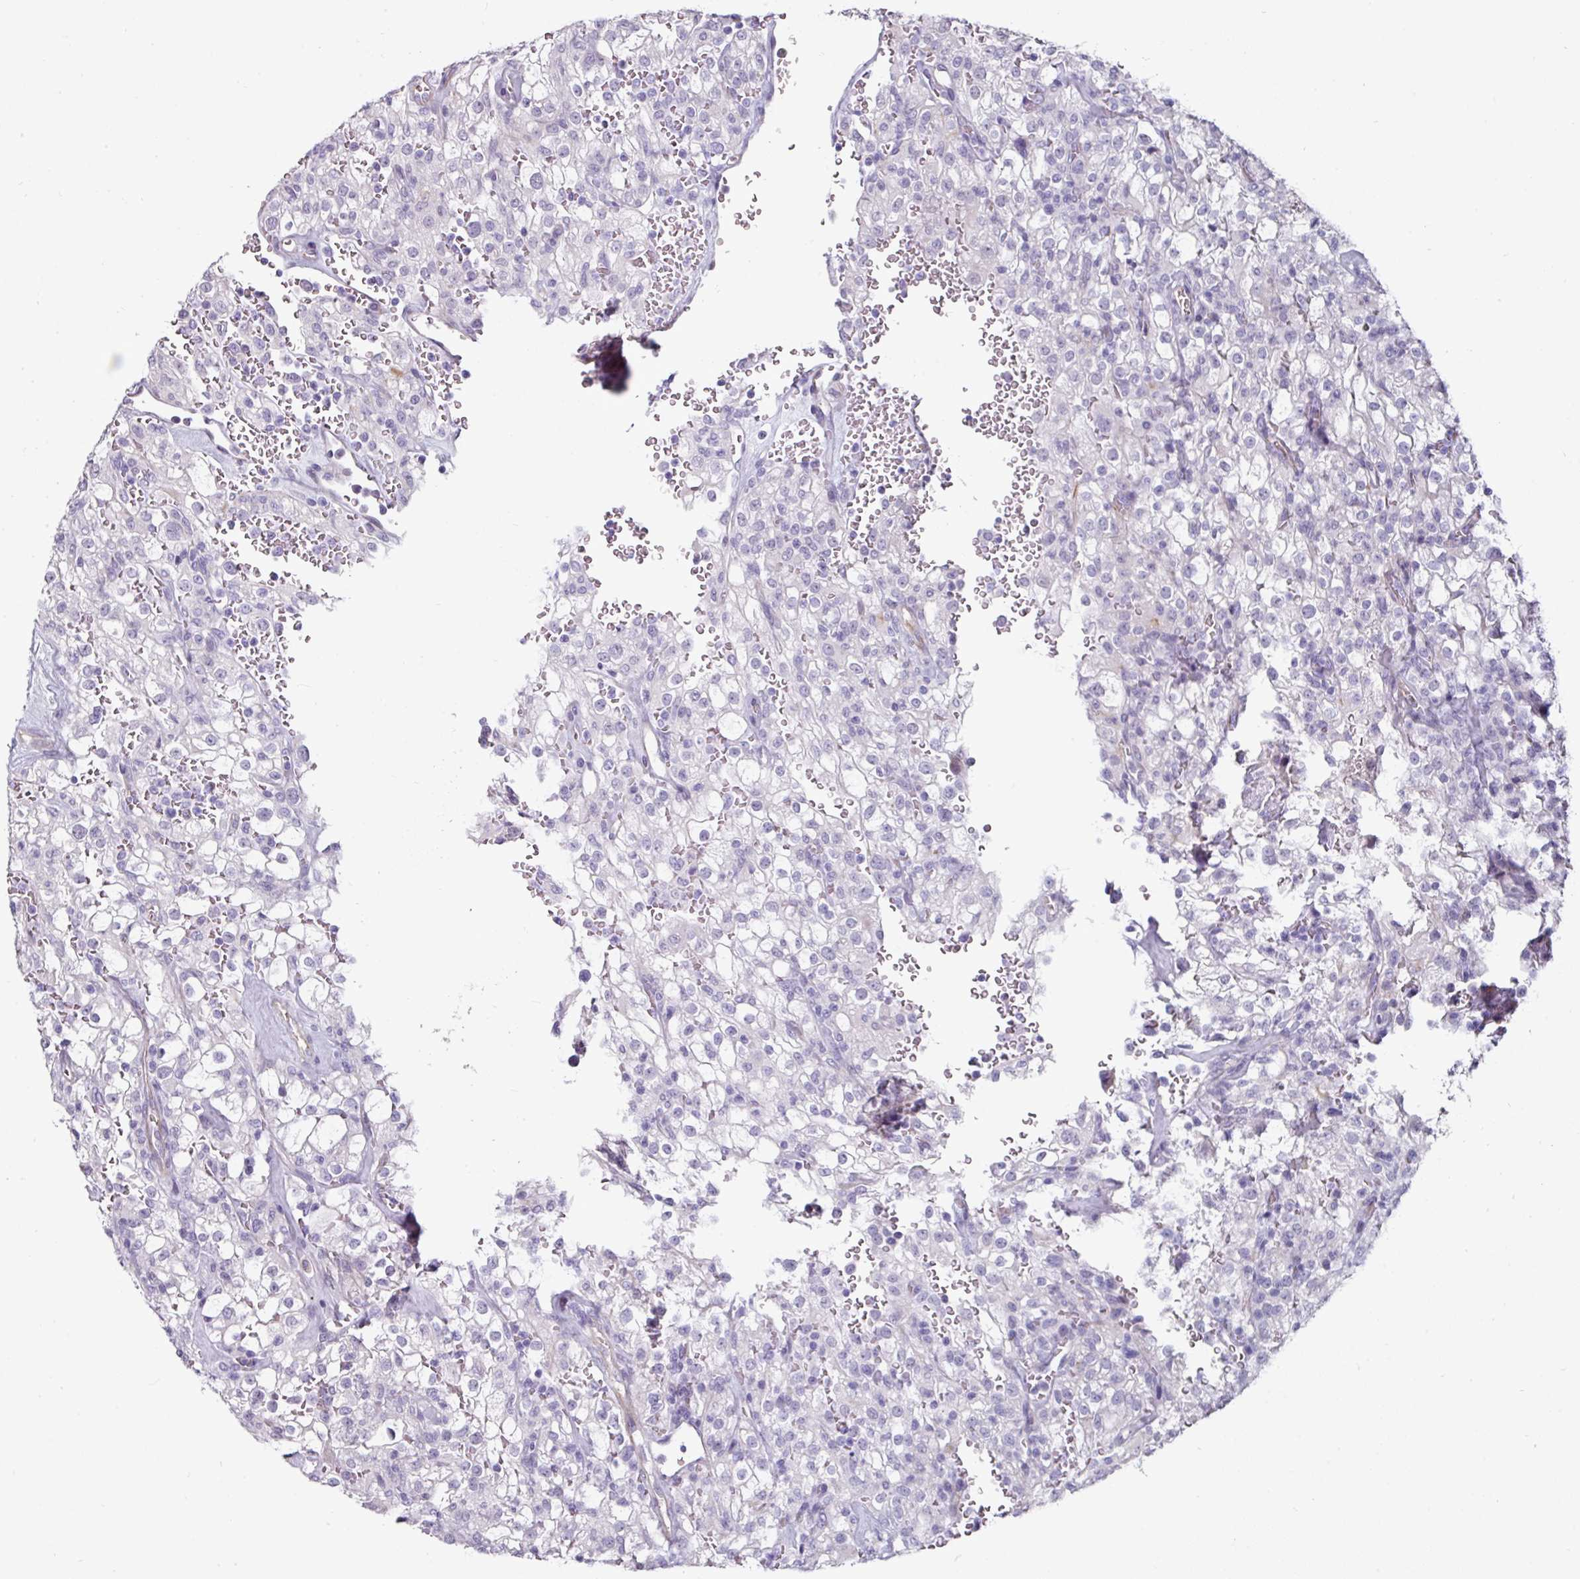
{"staining": {"intensity": "negative", "quantity": "none", "location": "none"}, "tissue": "renal cancer", "cell_type": "Tumor cells", "image_type": "cancer", "snomed": [{"axis": "morphology", "description": "Adenocarcinoma, NOS"}, {"axis": "topography", "description": "Kidney"}], "caption": "Human renal cancer (adenocarcinoma) stained for a protein using immunohistochemistry (IHC) exhibits no positivity in tumor cells.", "gene": "EYA3", "patient": {"sex": "female", "age": 74}}